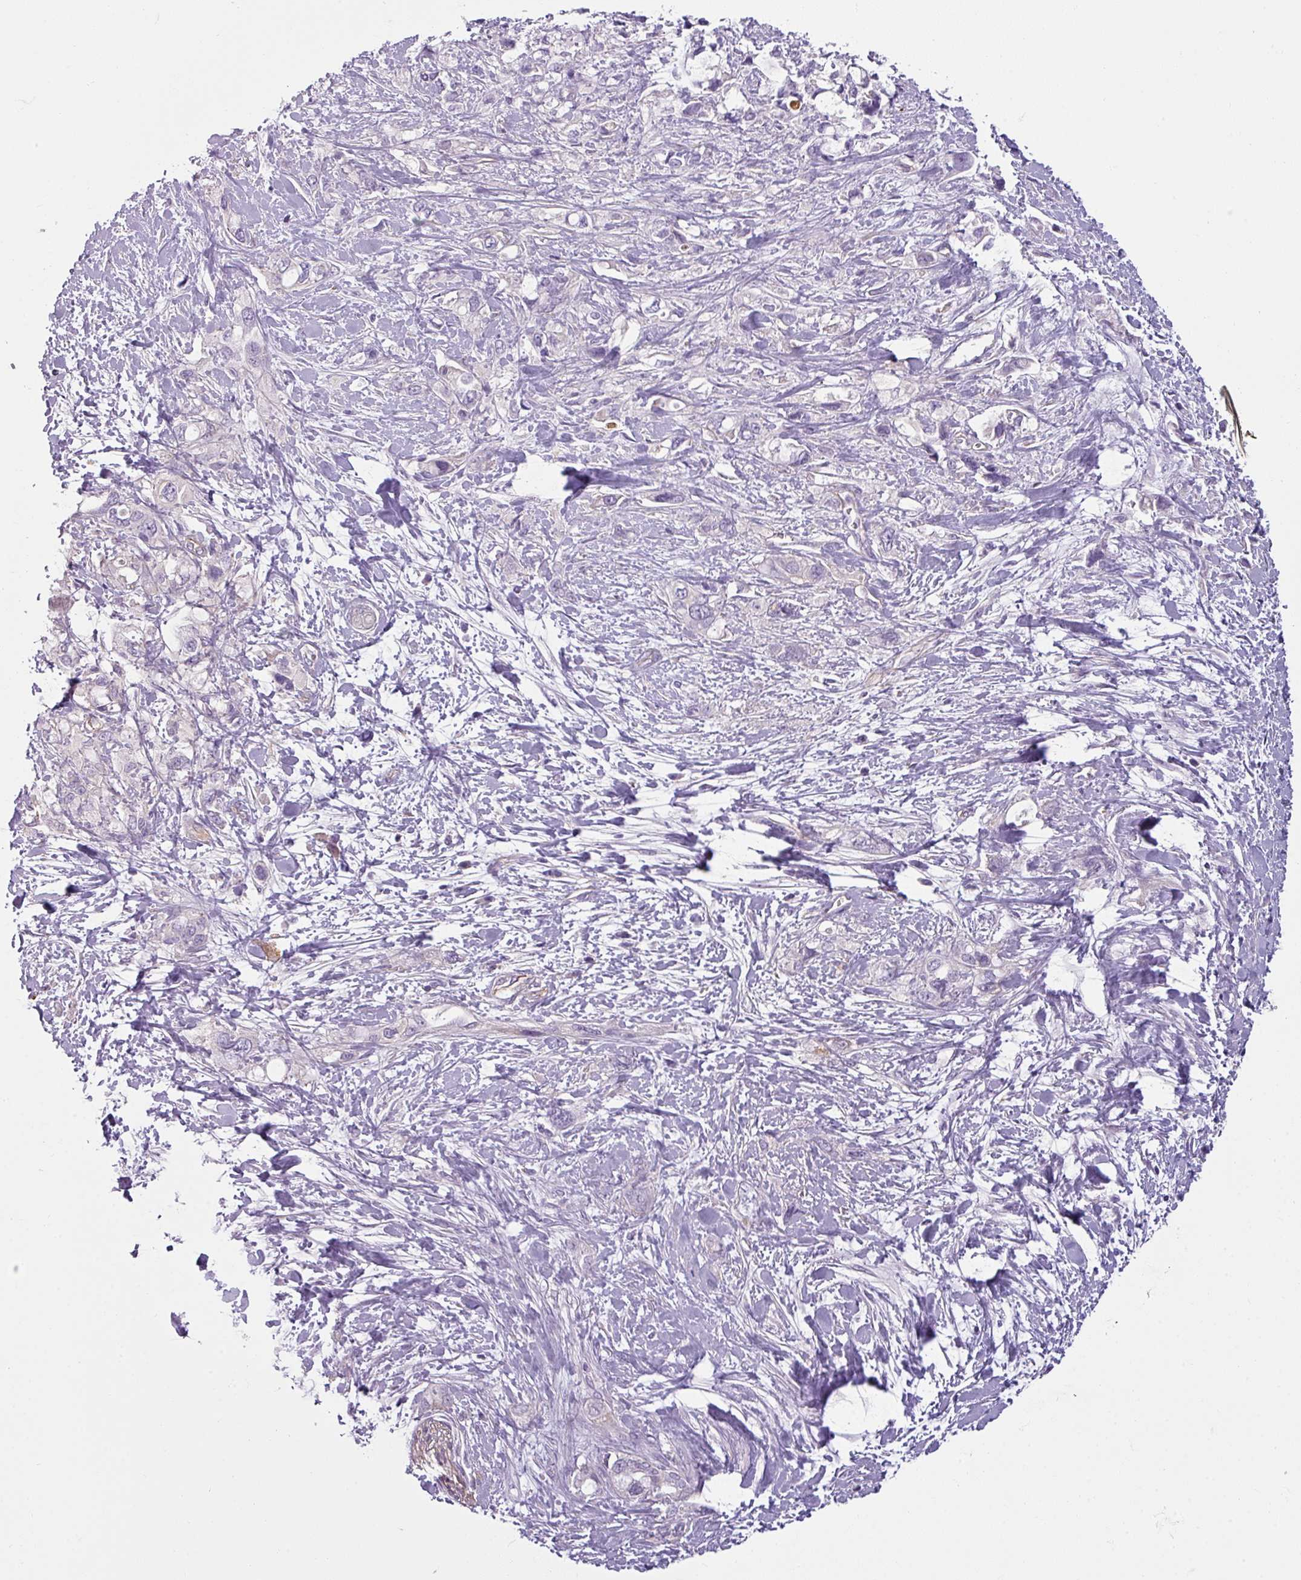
{"staining": {"intensity": "negative", "quantity": "none", "location": "none"}, "tissue": "pancreatic cancer", "cell_type": "Tumor cells", "image_type": "cancer", "snomed": [{"axis": "morphology", "description": "Adenocarcinoma, NOS"}, {"axis": "topography", "description": "Pancreas"}], "caption": "High power microscopy photomicrograph of an immunohistochemistry image of pancreatic cancer (adenocarcinoma), revealing no significant expression in tumor cells. Nuclei are stained in blue.", "gene": "BUD23", "patient": {"sex": "female", "age": 56}}